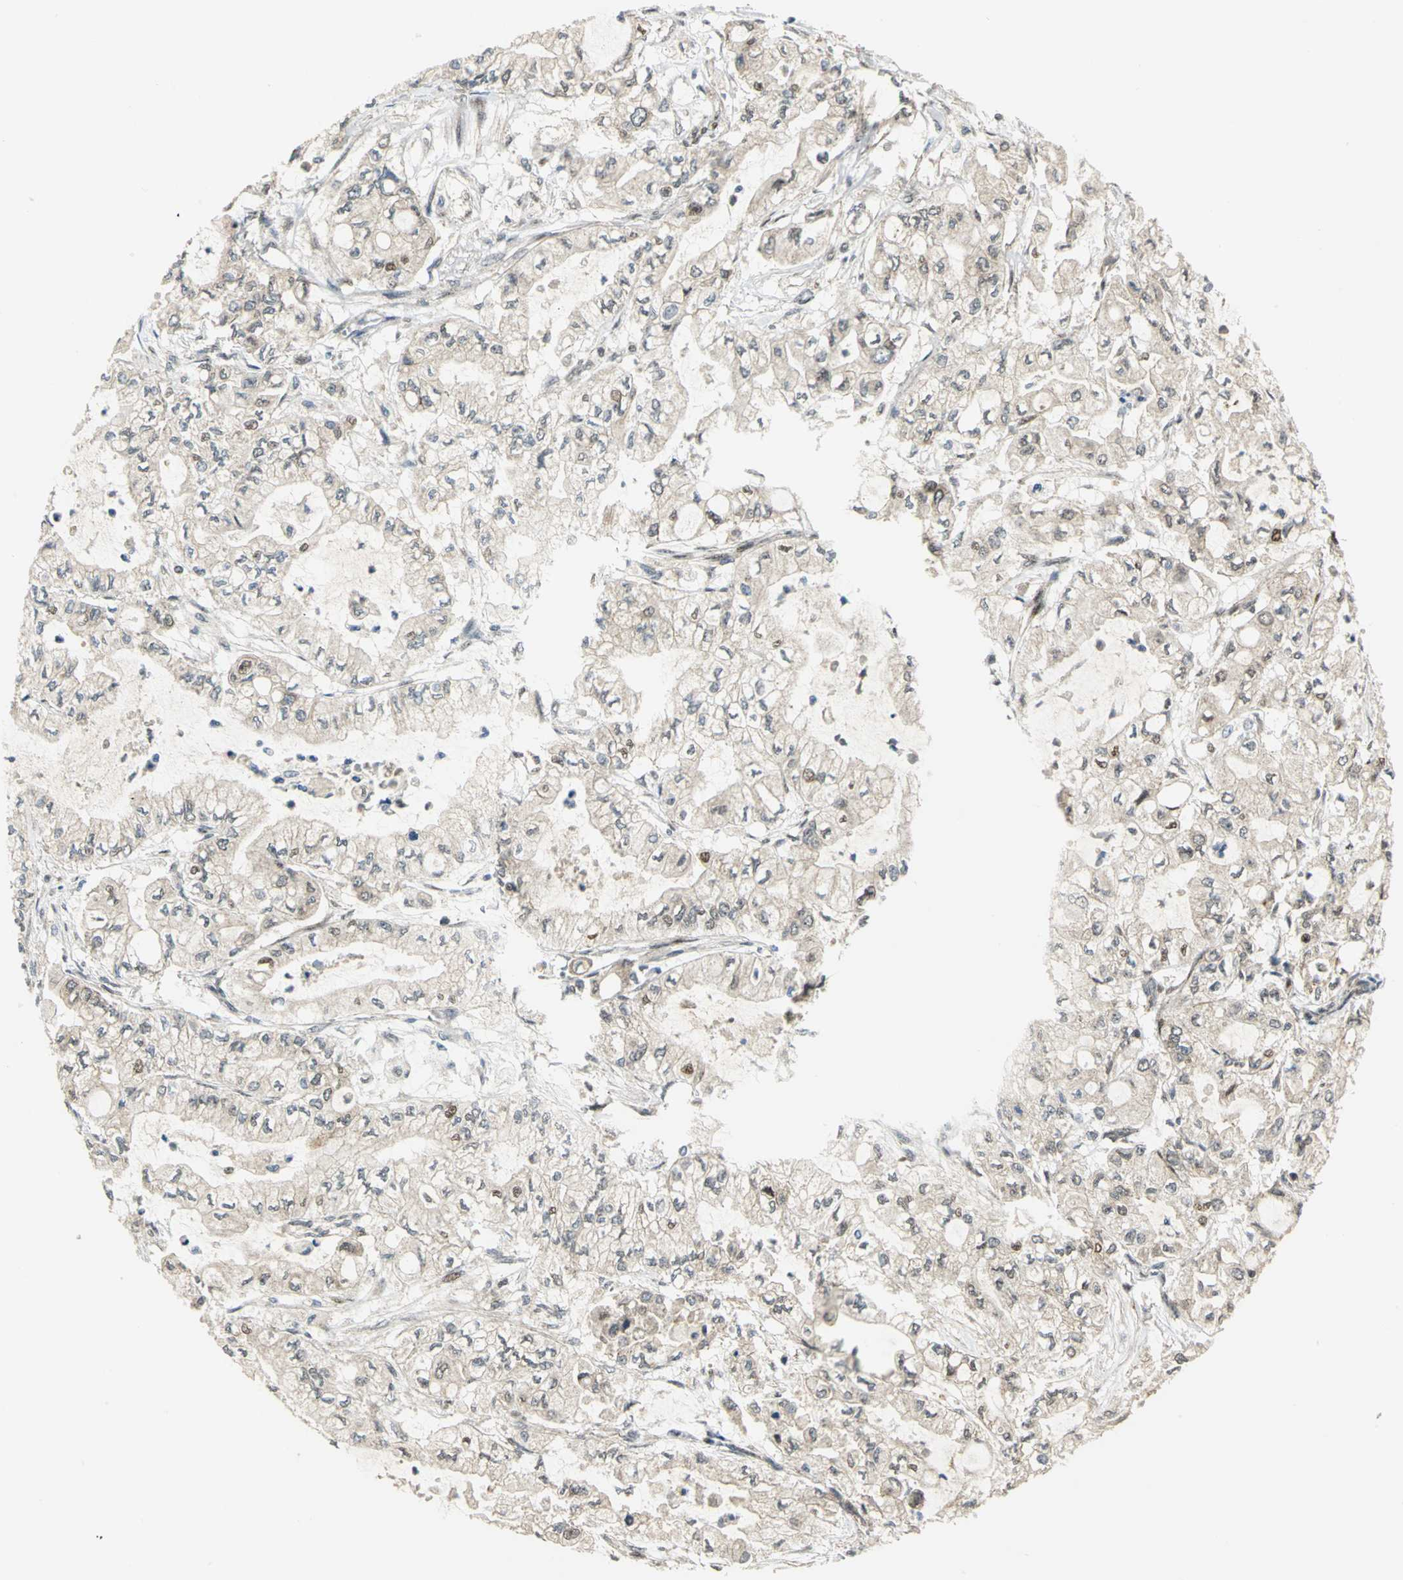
{"staining": {"intensity": "weak", "quantity": ">75%", "location": "cytoplasmic/membranous"}, "tissue": "pancreatic cancer", "cell_type": "Tumor cells", "image_type": "cancer", "snomed": [{"axis": "morphology", "description": "Adenocarcinoma, NOS"}, {"axis": "topography", "description": "Pancreas"}], "caption": "Protein staining of pancreatic cancer tissue exhibits weak cytoplasmic/membranous positivity in about >75% of tumor cells.", "gene": "ATP6V1A", "patient": {"sex": "male", "age": 79}}